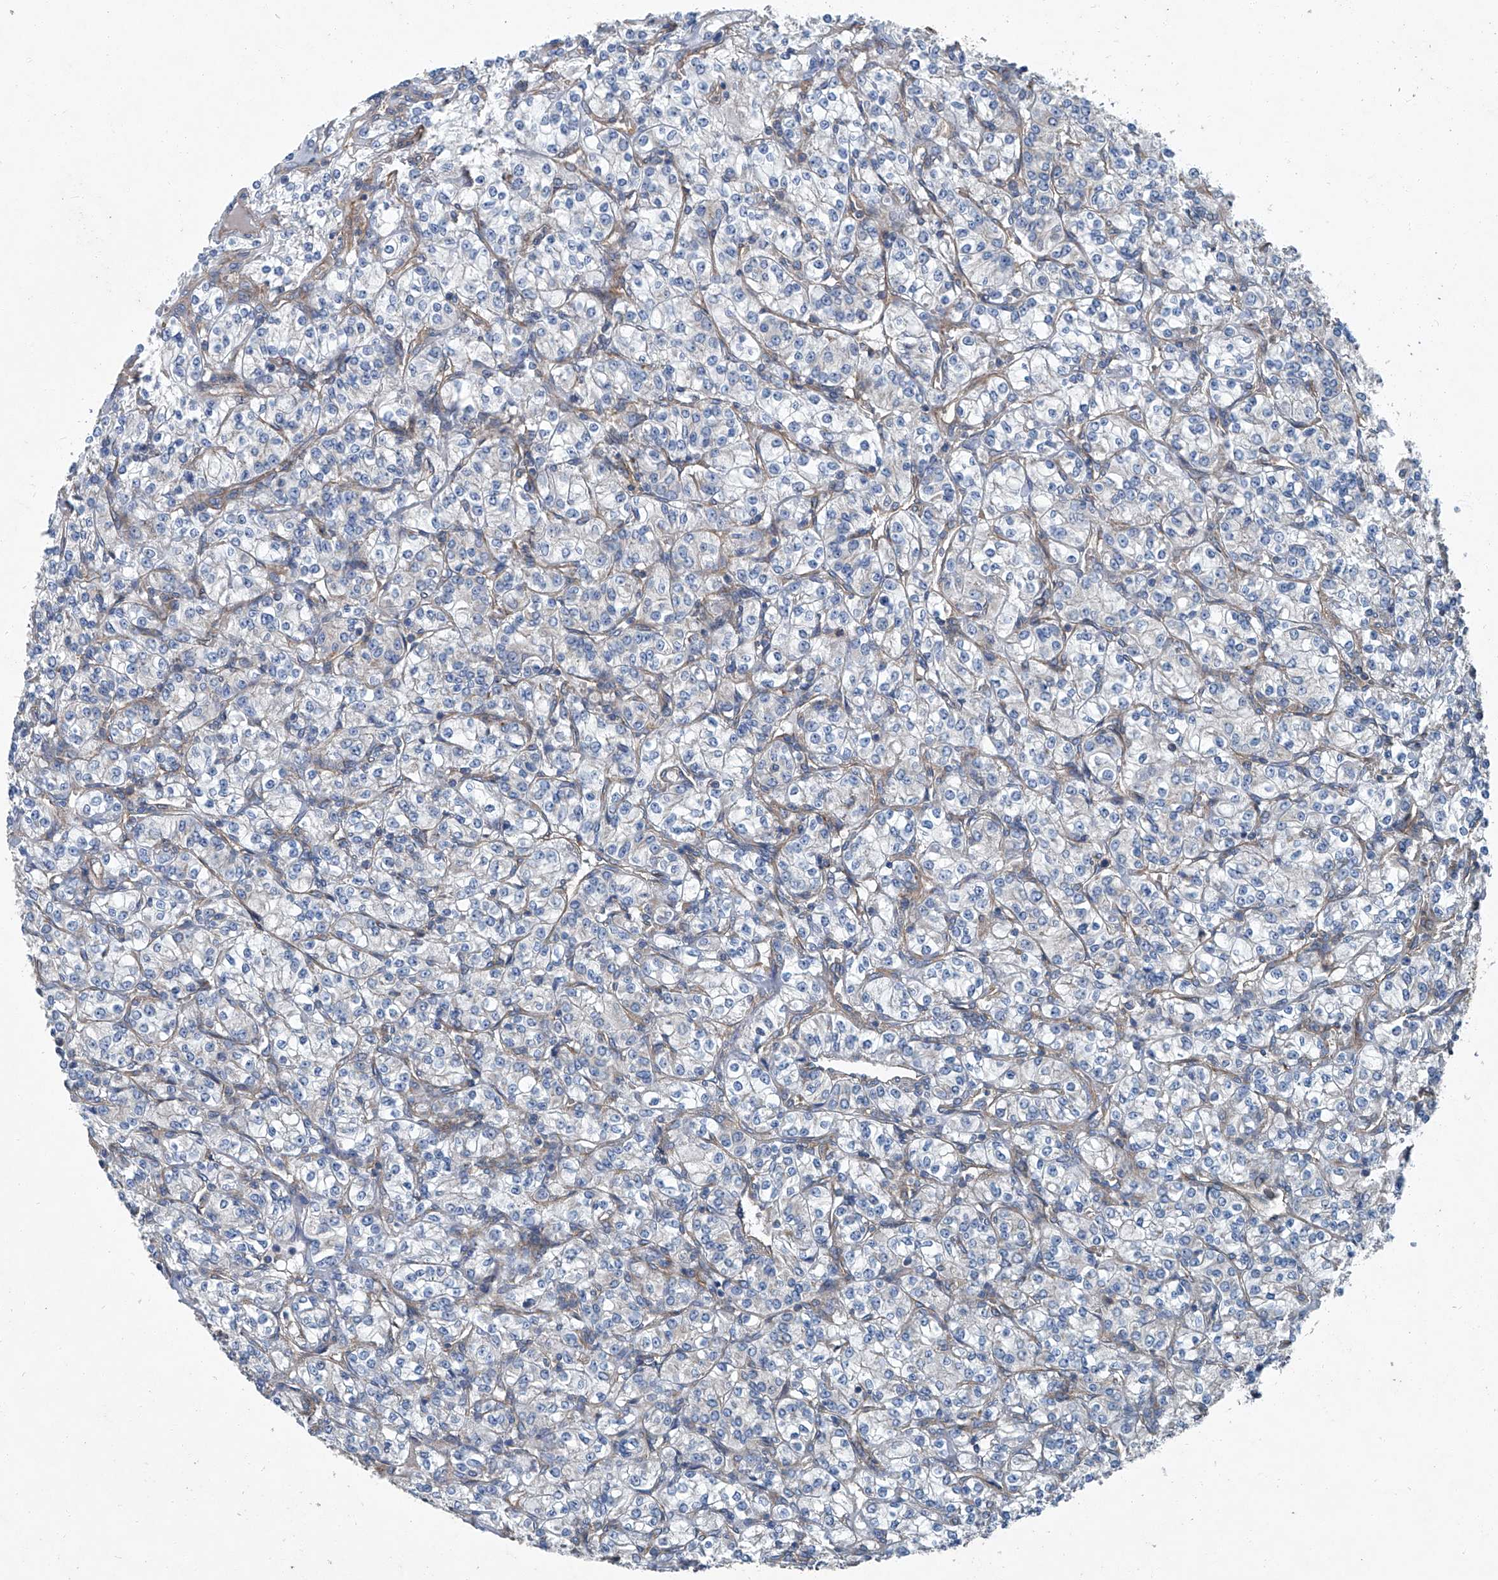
{"staining": {"intensity": "negative", "quantity": "none", "location": "none"}, "tissue": "renal cancer", "cell_type": "Tumor cells", "image_type": "cancer", "snomed": [{"axis": "morphology", "description": "Adenocarcinoma, NOS"}, {"axis": "topography", "description": "Kidney"}], "caption": "An immunohistochemistry micrograph of renal cancer is shown. There is no staining in tumor cells of renal cancer. Brightfield microscopy of IHC stained with DAB (3,3'-diaminobenzidine) (brown) and hematoxylin (blue), captured at high magnification.", "gene": "PIGH", "patient": {"sex": "male", "age": 77}}